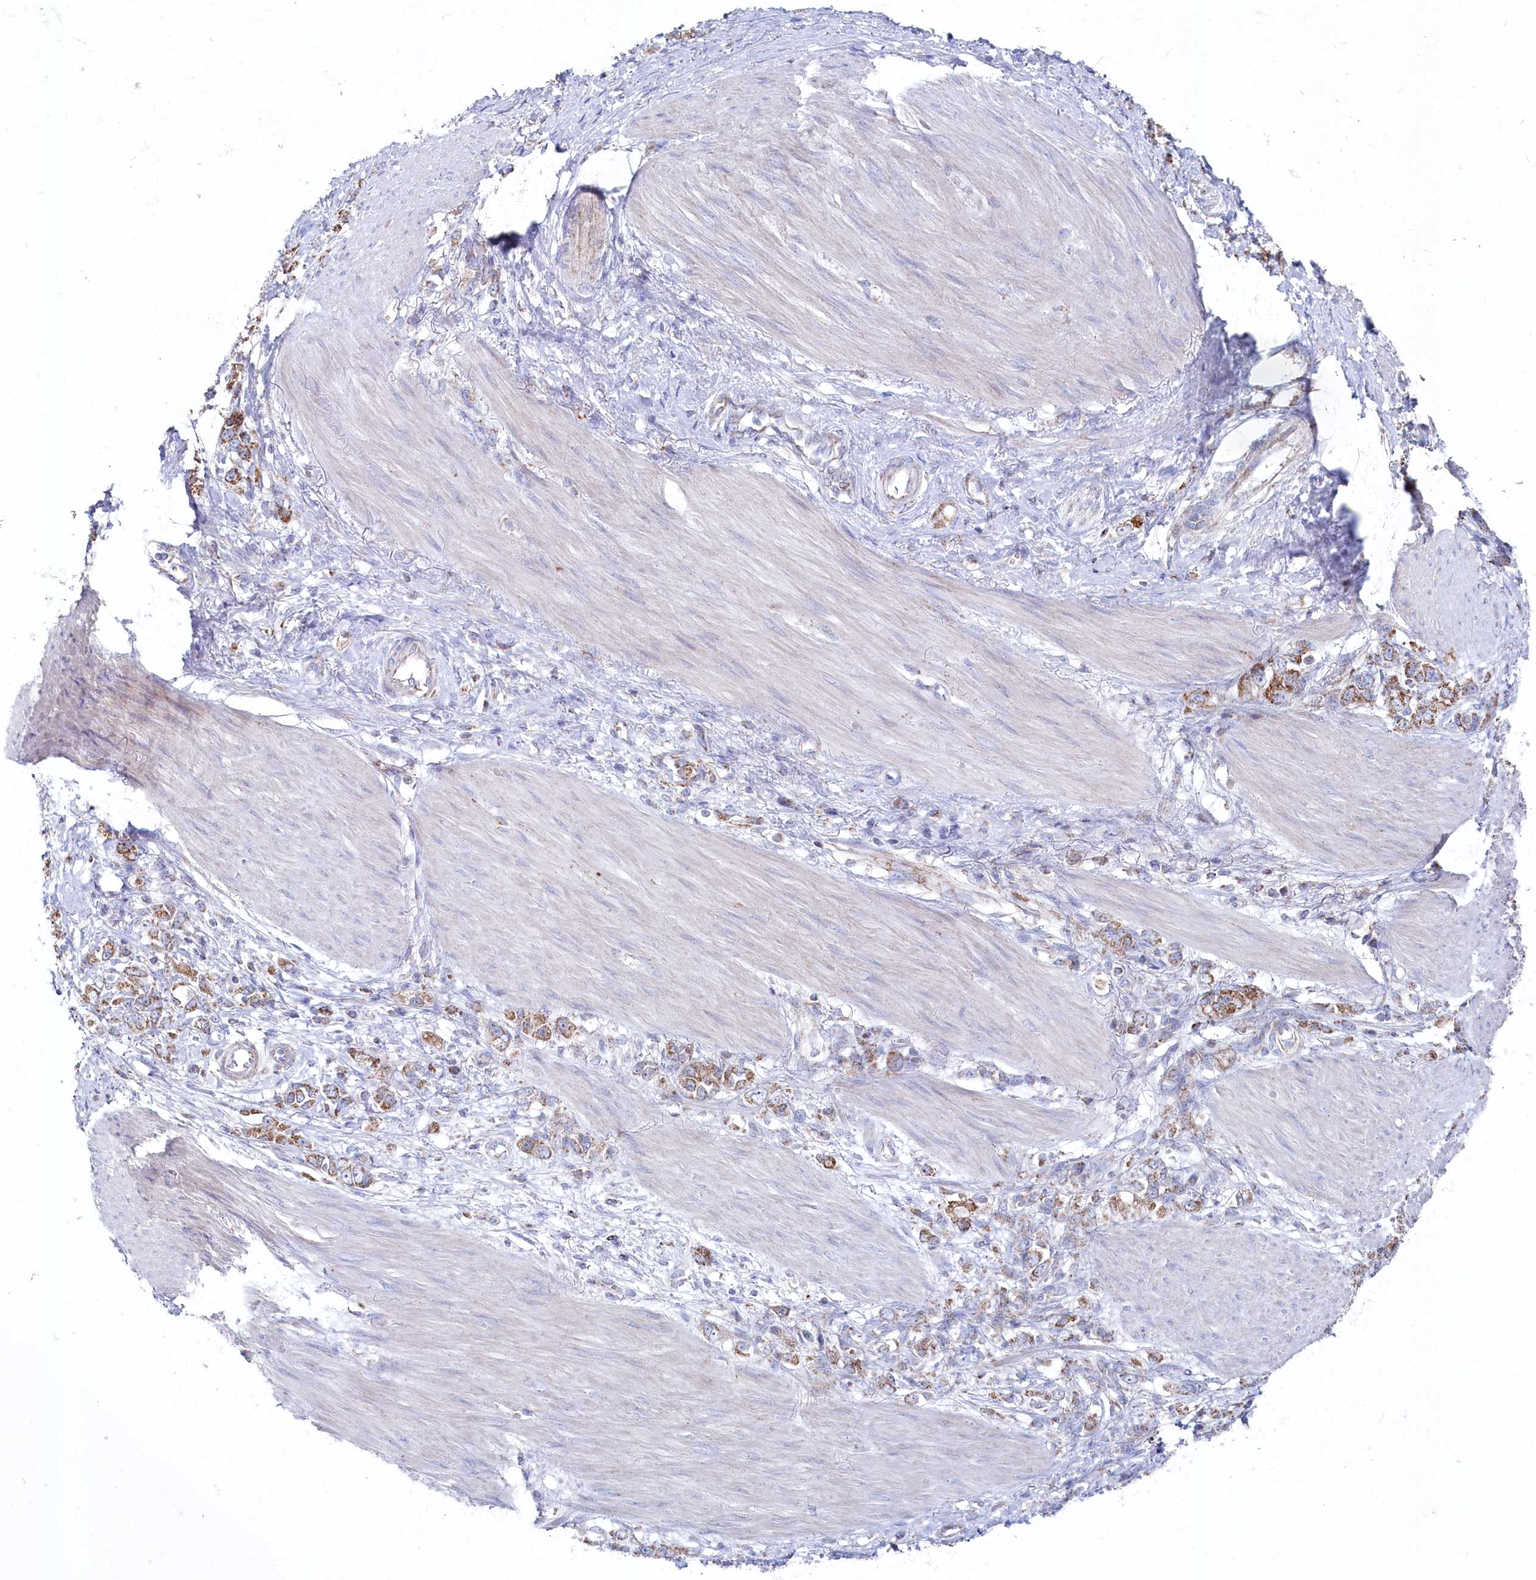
{"staining": {"intensity": "moderate", "quantity": ">75%", "location": "cytoplasmic/membranous"}, "tissue": "stomach cancer", "cell_type": "Tumor cells", "image_type": "cancer", "snomed": [{"axis": "morphology", "description": "Adenocarcinoma, NOS"}, {"axis": "topography", "description": "Stomach"}], "caption": "An immunohistochemistry micrograph of neoplastic tissue is shown. Protein staining in brown shows moderate cytoplasmic/membranous positivity in stomach adenocarcinoma within tumor cells.", "gene": "GLS2", "patient": {"sex": "female", "age": 76}}